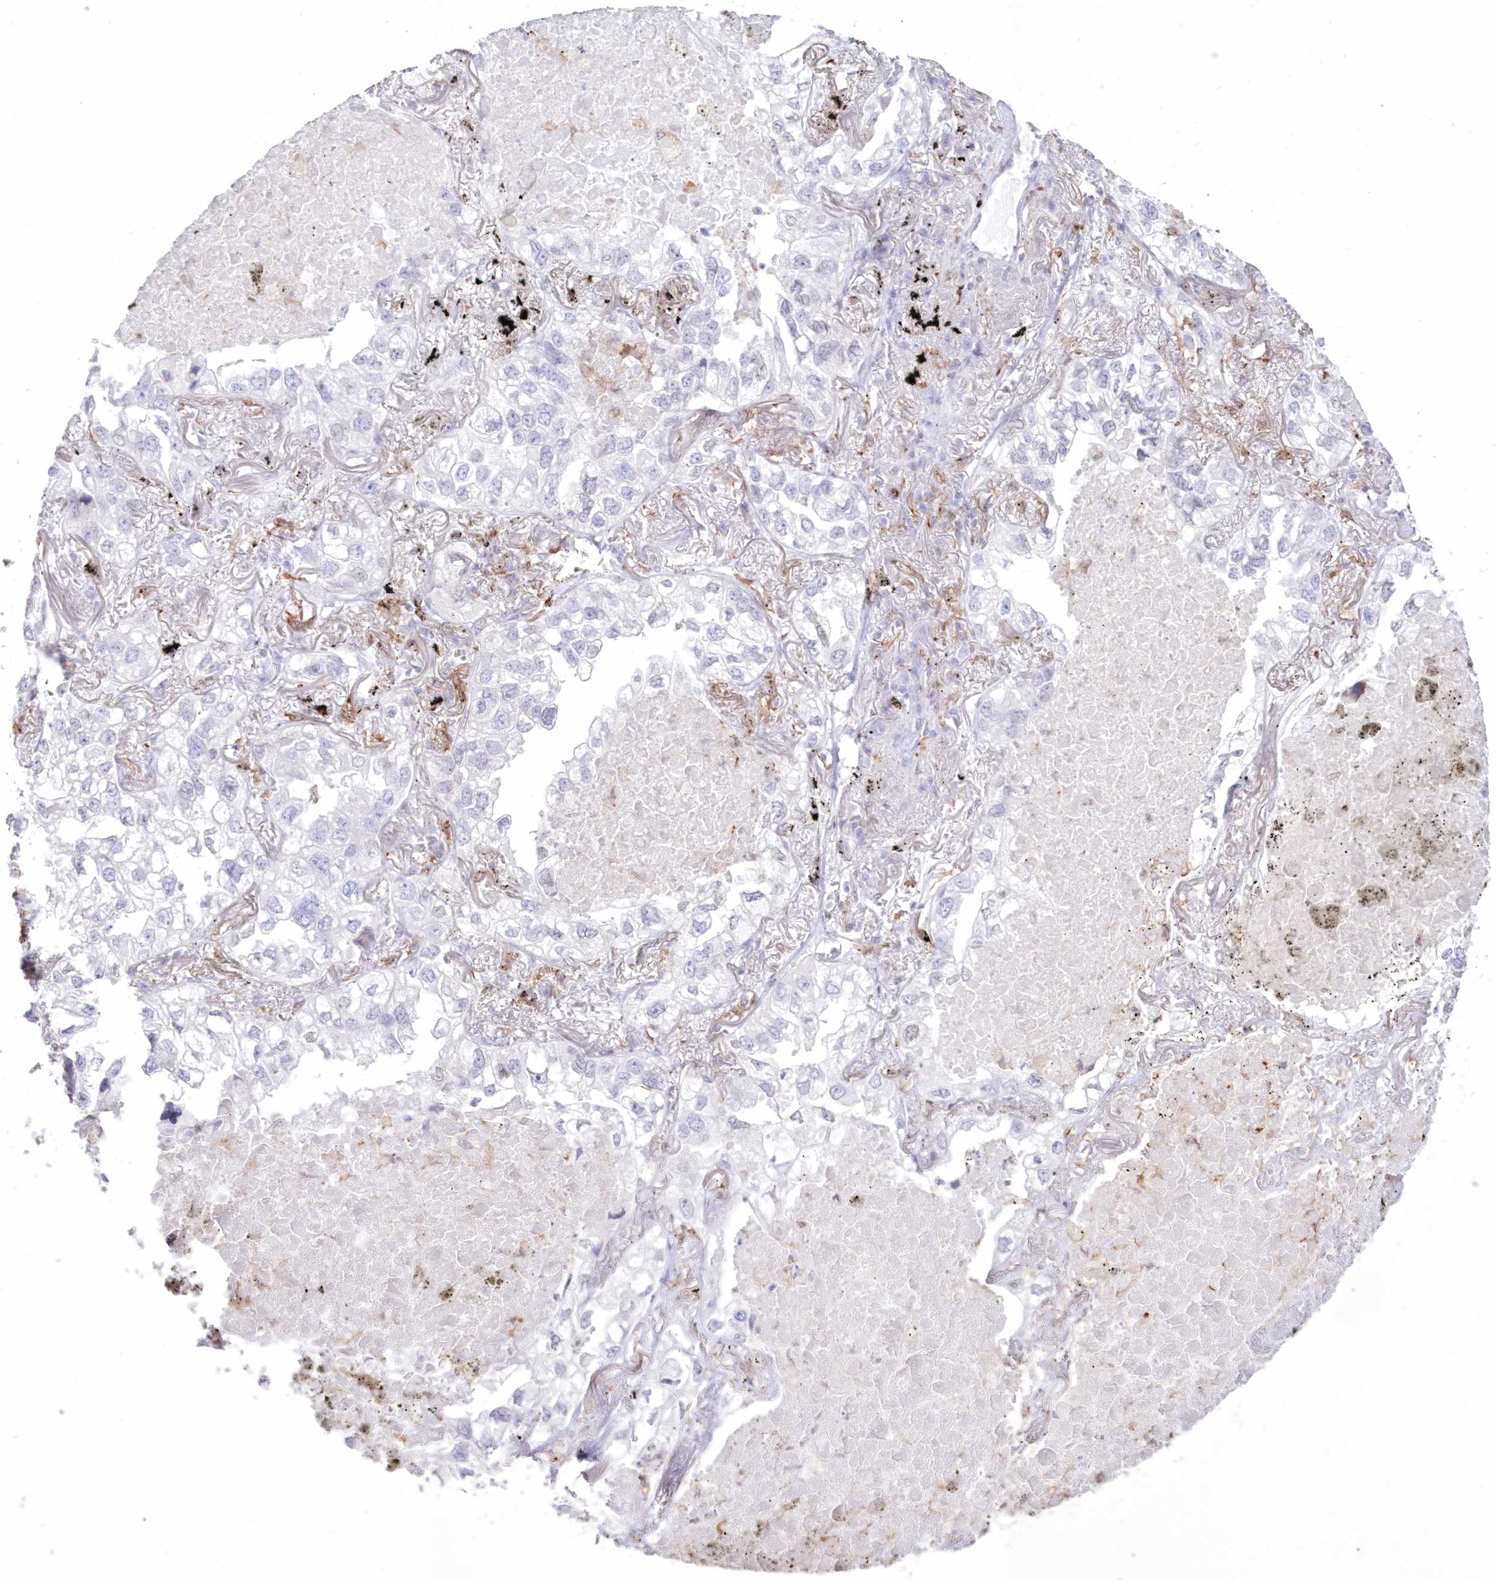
{"staining": {"intensity": "negative", "quantity": "none", "location": "none"}, "tissue": "lung cancer", "cell_type": "Tumor cells", "image_type": "cancer", "snomed": [{"axis": "morphology", "description": "Adenocarcinoma, NOS"}, {"axis": "topography", "description": "Lung"}], "caption": "The histopathology image shows no staining of tumor cells in lung cancer.", "gene": "C11orf1", "patient": {"sex": "male", "age": 65}}